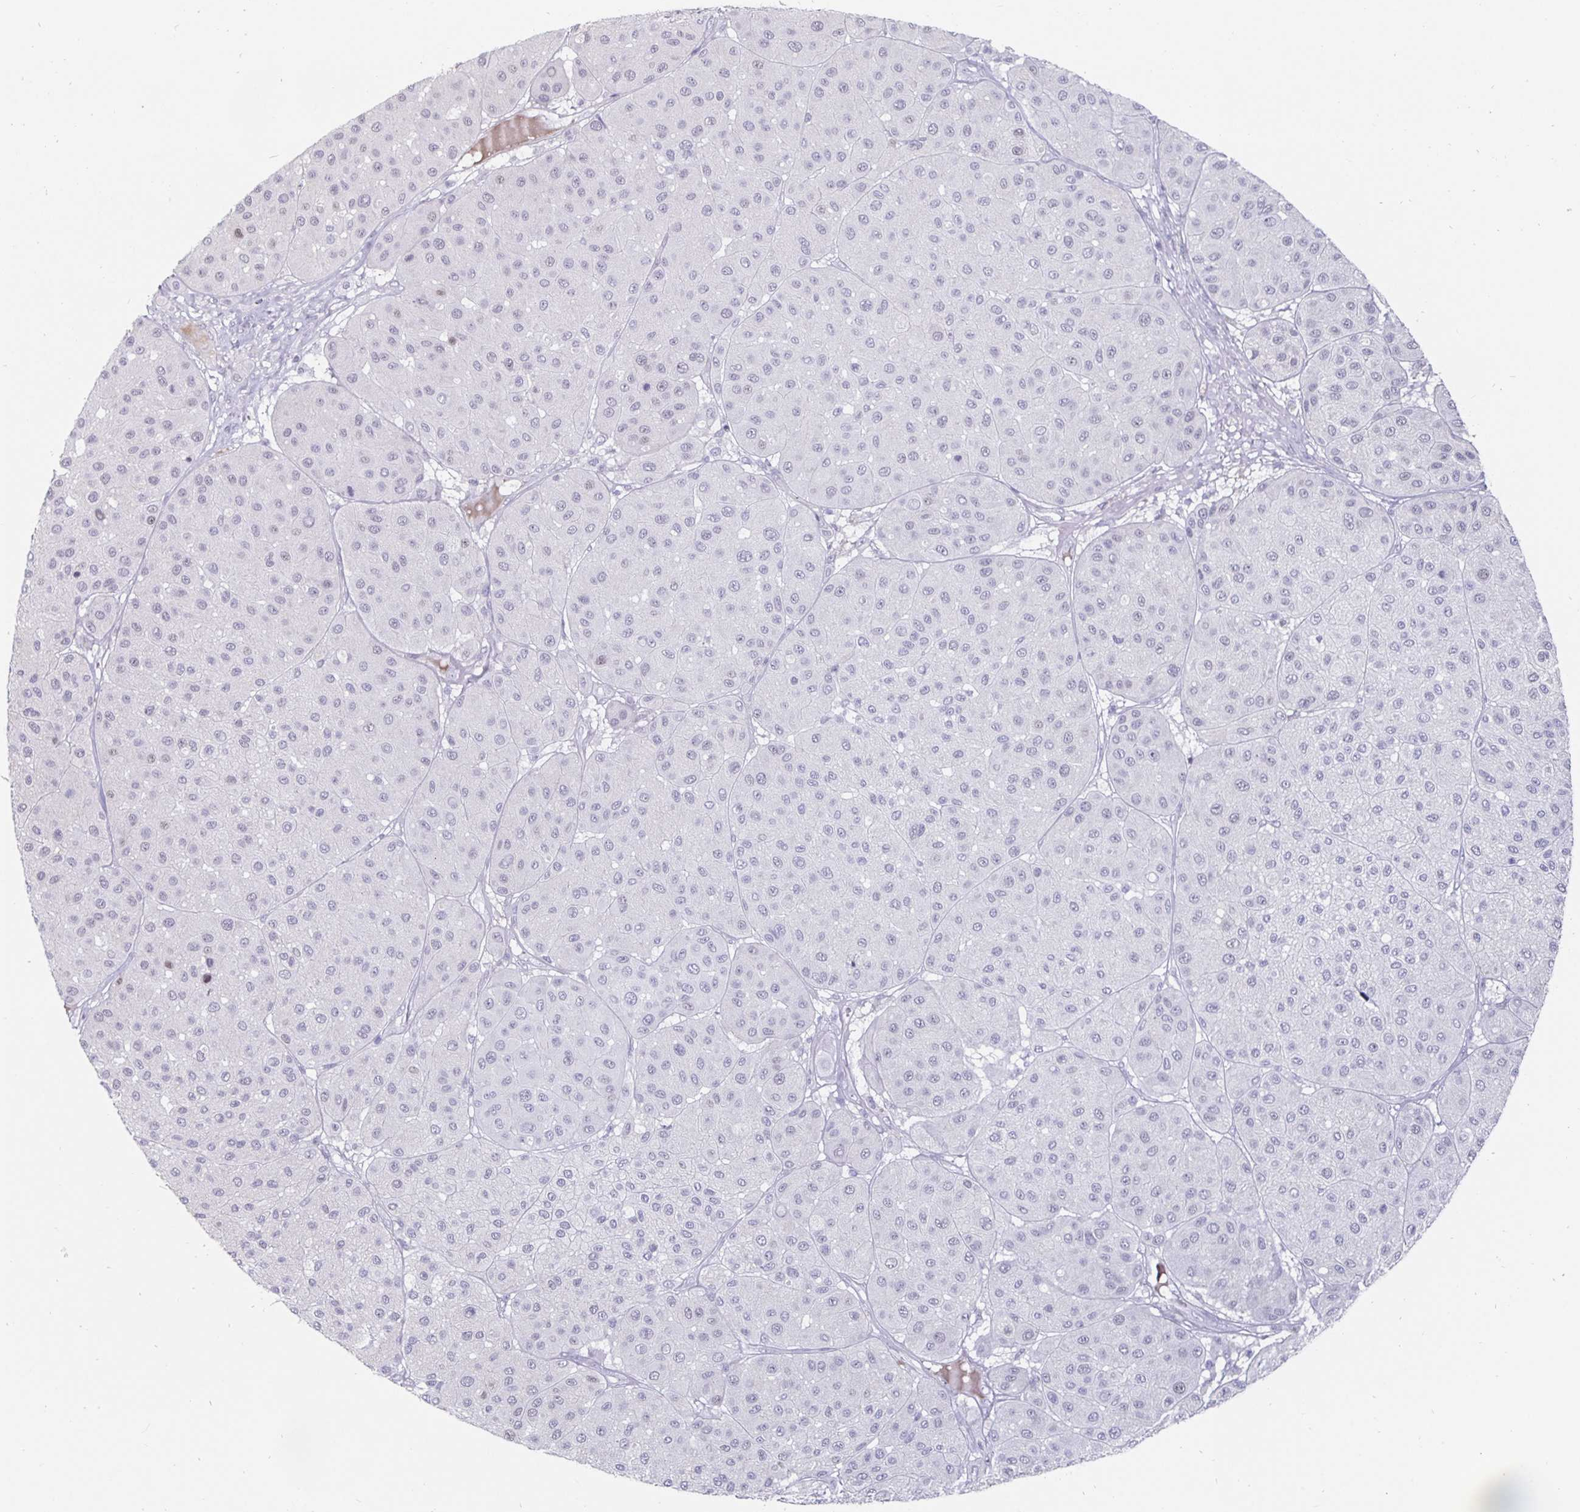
{"staining": {"intensity": "negative", "quantity": "none", "location": "none"}, "tissue": "melanoma", "cell_type": "Tumor cells", "image_type": "cancer", "snomed": [{"axis": "morphology", "description": "Malignant melanoma, Metastatic site"}, {"axis": "topography", "description": "Smooth muscle"}], "caption": "High magnification brightfield microscopy of melanoma stained with DAB (brown) and counterstained with hematoxylin (blue): tumor cells show no significant staining.", "gene": "OOSP2", "patient": {"sex": "male", "age": 41}}